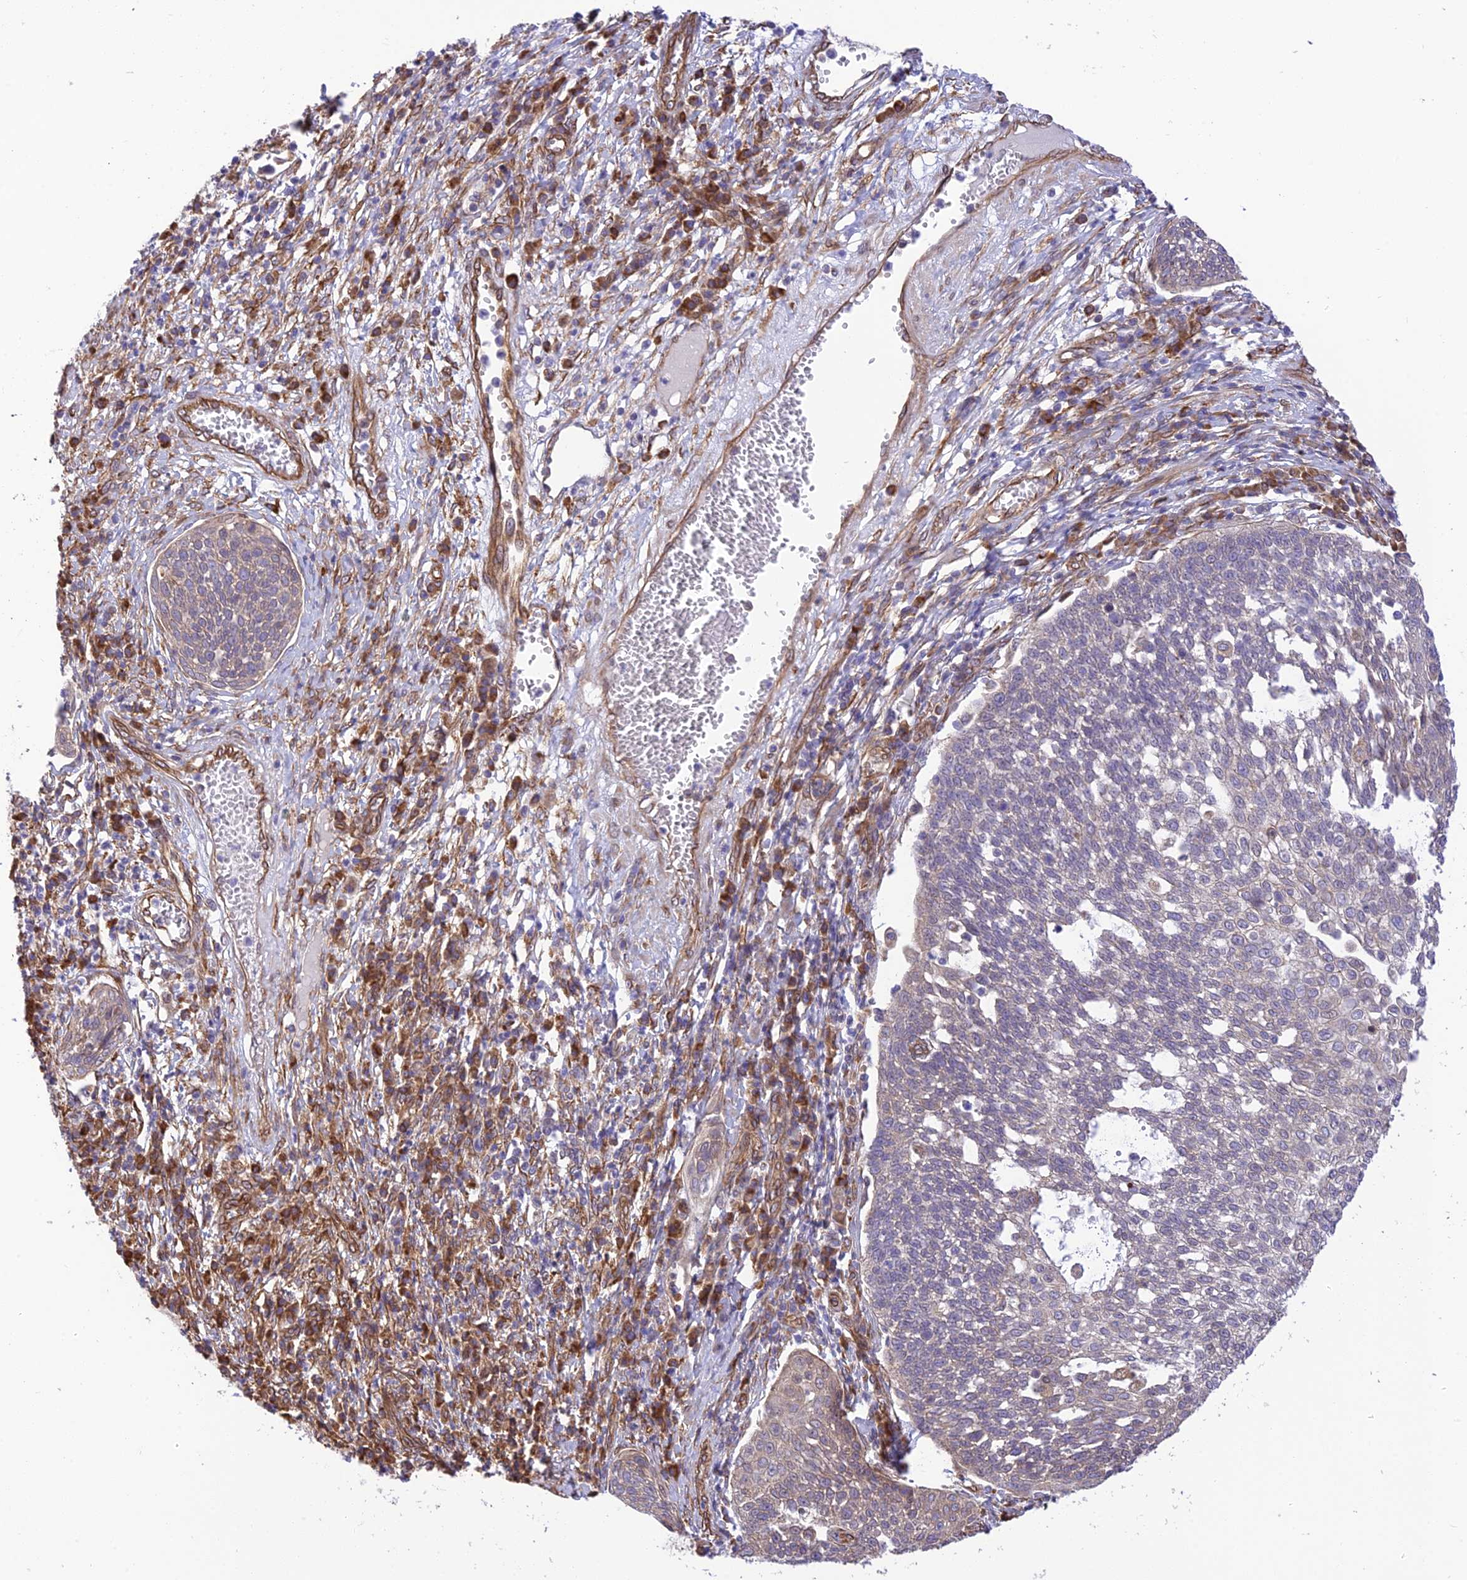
{"staining": {"intensity": "weak", "quantity": "<25%", "location": "cytoplasmic/membranous"}, "tissue": "cervical cancer", "cell_type": "Tumor cells", "image_type": "cancer", "snomed": [{"axis": "morphology", "description": "Squamous cell carcinoma, NOS"}, {"axis": "topography", "description": "Cervix"}], "caption": "A histopathology image of squamous cell carcinoma (cervical) stained for a protein displays no brown staining in tumor cells.", "gene": "EXOC3L4", "patient": {"sex": "female", "age": 34}}